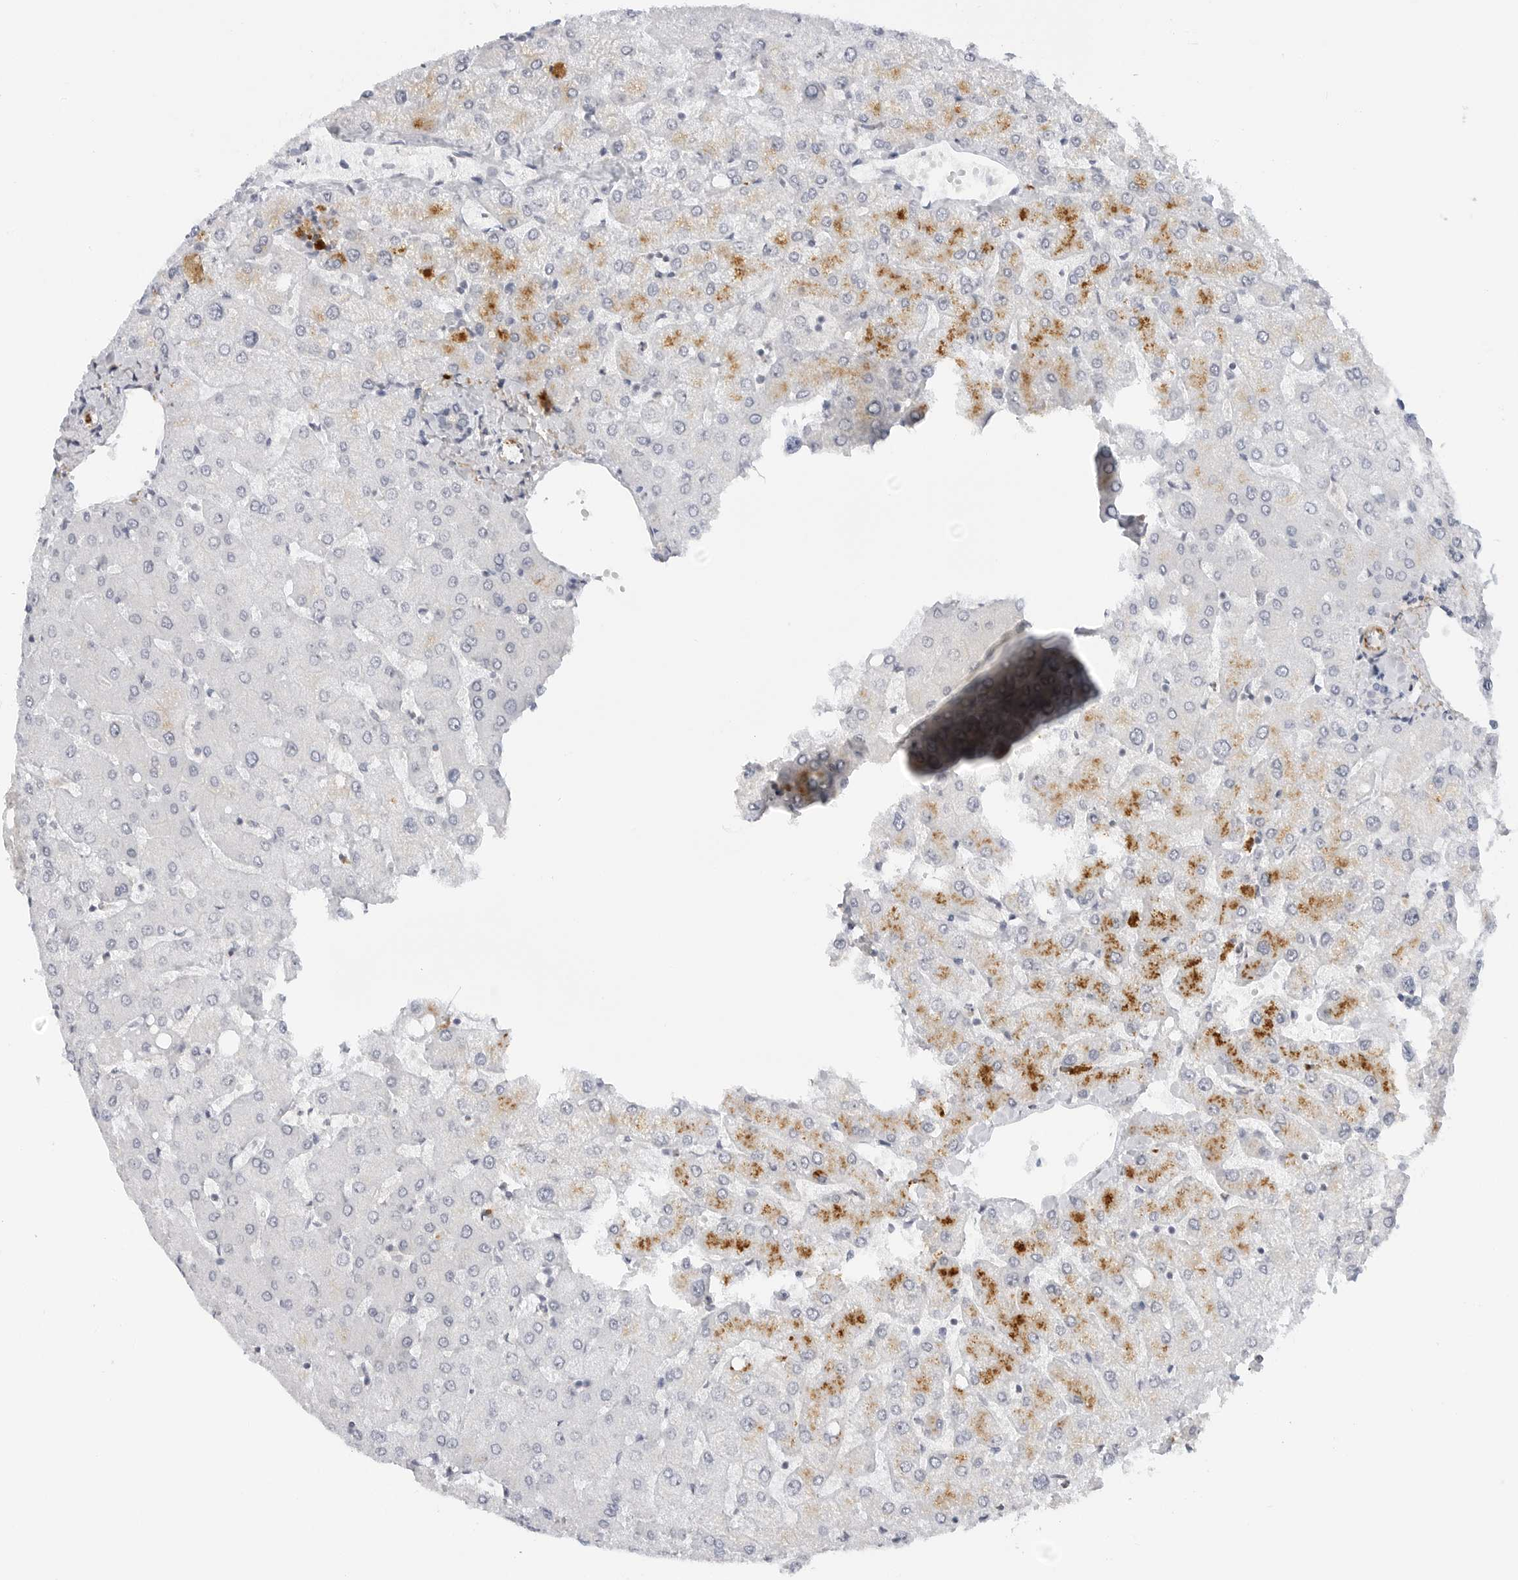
{"staining": {"intensity": "negative", "quantity": "none", "location": "none"}, "tissue": "liver", "cell_type": "Cholangiocytes", "image_type": "normal", "snomed": [{"axis": "morphology", "description": "Normal tissue, NOS"}, {"axis": "topography", "description": "Liver"}], "caption": "Cholangiocytes are negative for protein expression in benign human liver. Brightfield microscopy of immunohistochemistry (IHC) stained with DAB (brown) and hematoxylin (blue), captured at high magnification.", "gene": "MAP2K5", "patient": {"sex": "female", "age": 54}}